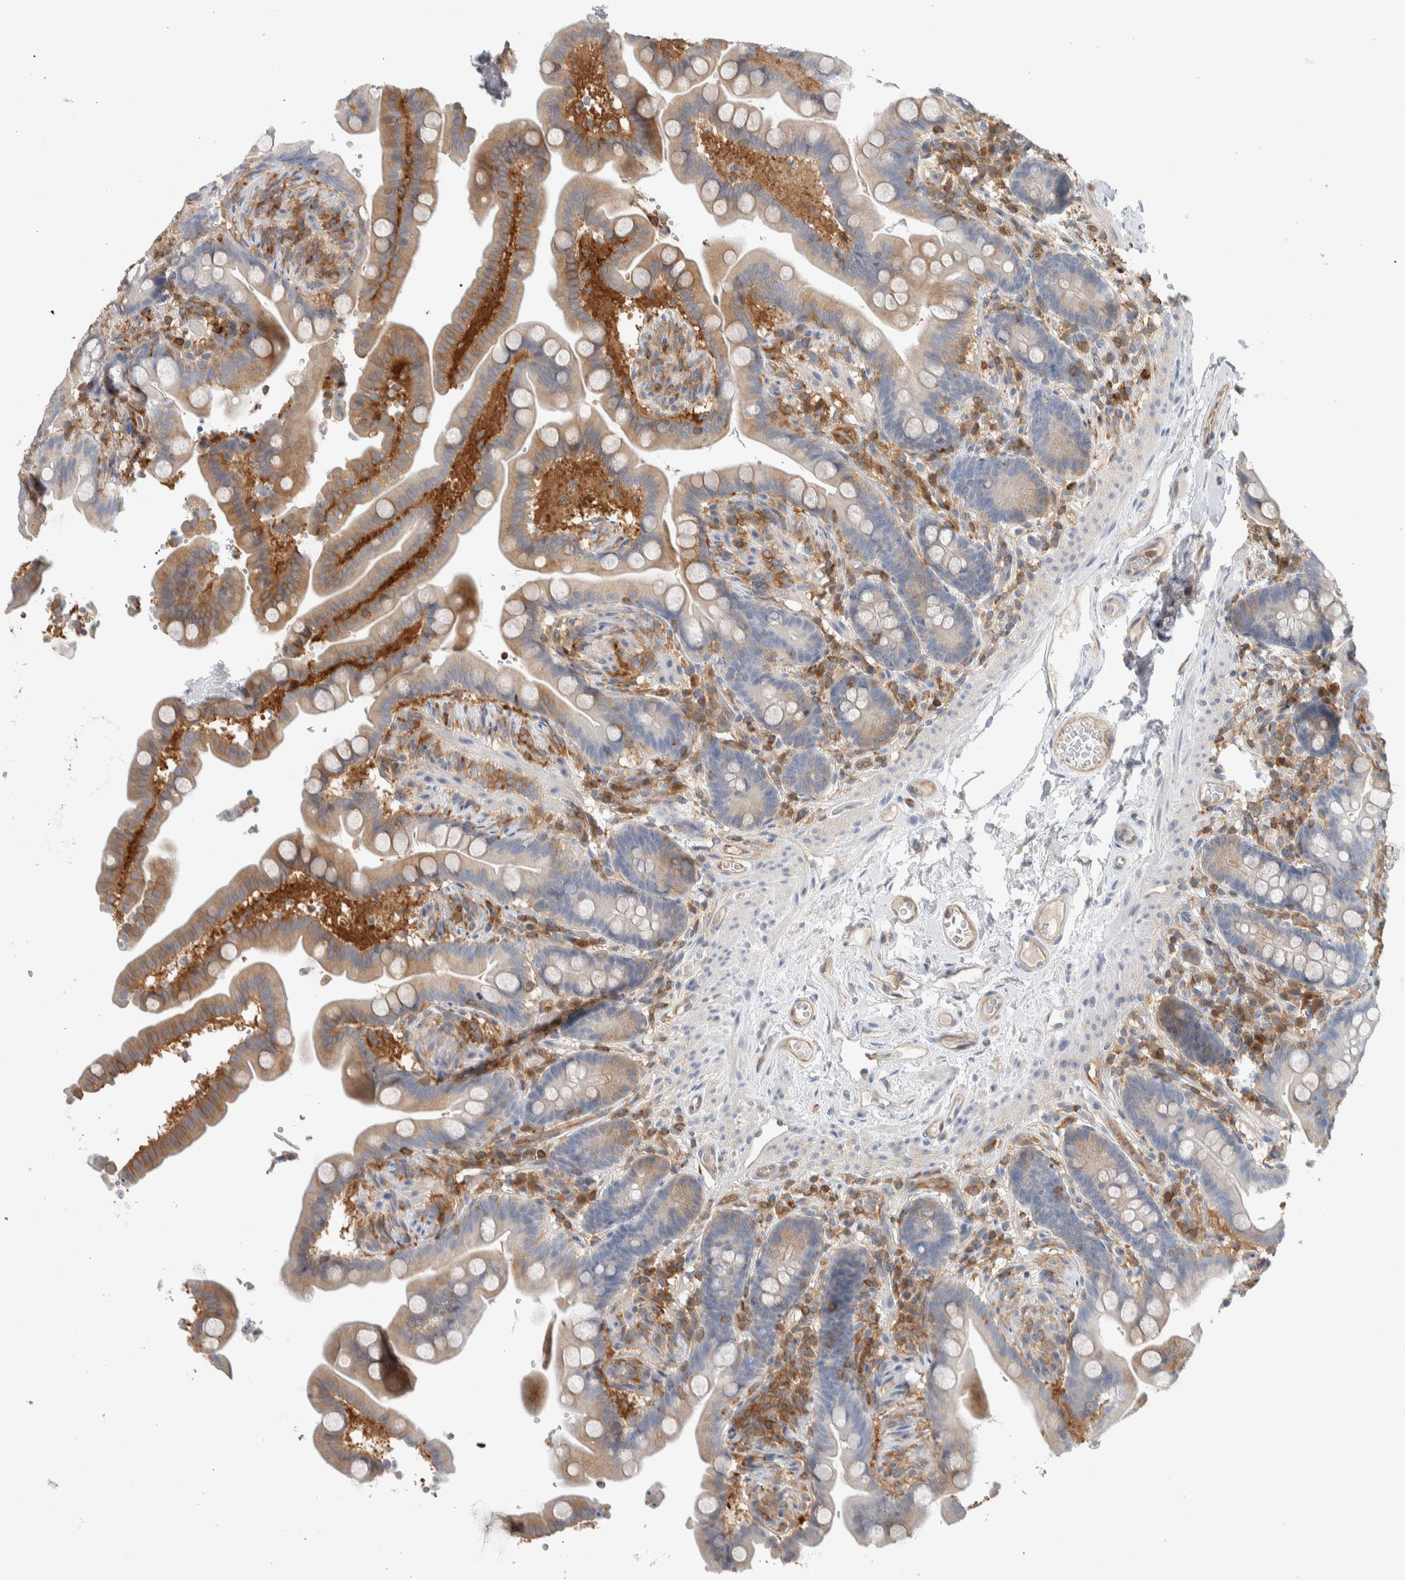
{"staining": {"intensity": "weak", "quantity": ">75%", "location": "cytoplasmic/membranous"}, "tissue": "colon", "cell_type": "Endothelial cells", "image_type": "normal", "snomed": [{"axis": "morphology", "description": "Normal tissue, NOS"}, {"axis": "topography", "description": "Smooth muscle"}, {"axis": "topography", "description": "Colon"}], "caption": "Immunohistochemistry micrograph of benign colon stained for a protein (brown), which reveals low levels of weak cytoplasmic/membranous staining in about >75% of endothelial cells.", "gene": "NFKB2", "patient": {"sex": "male", "age": 73}}